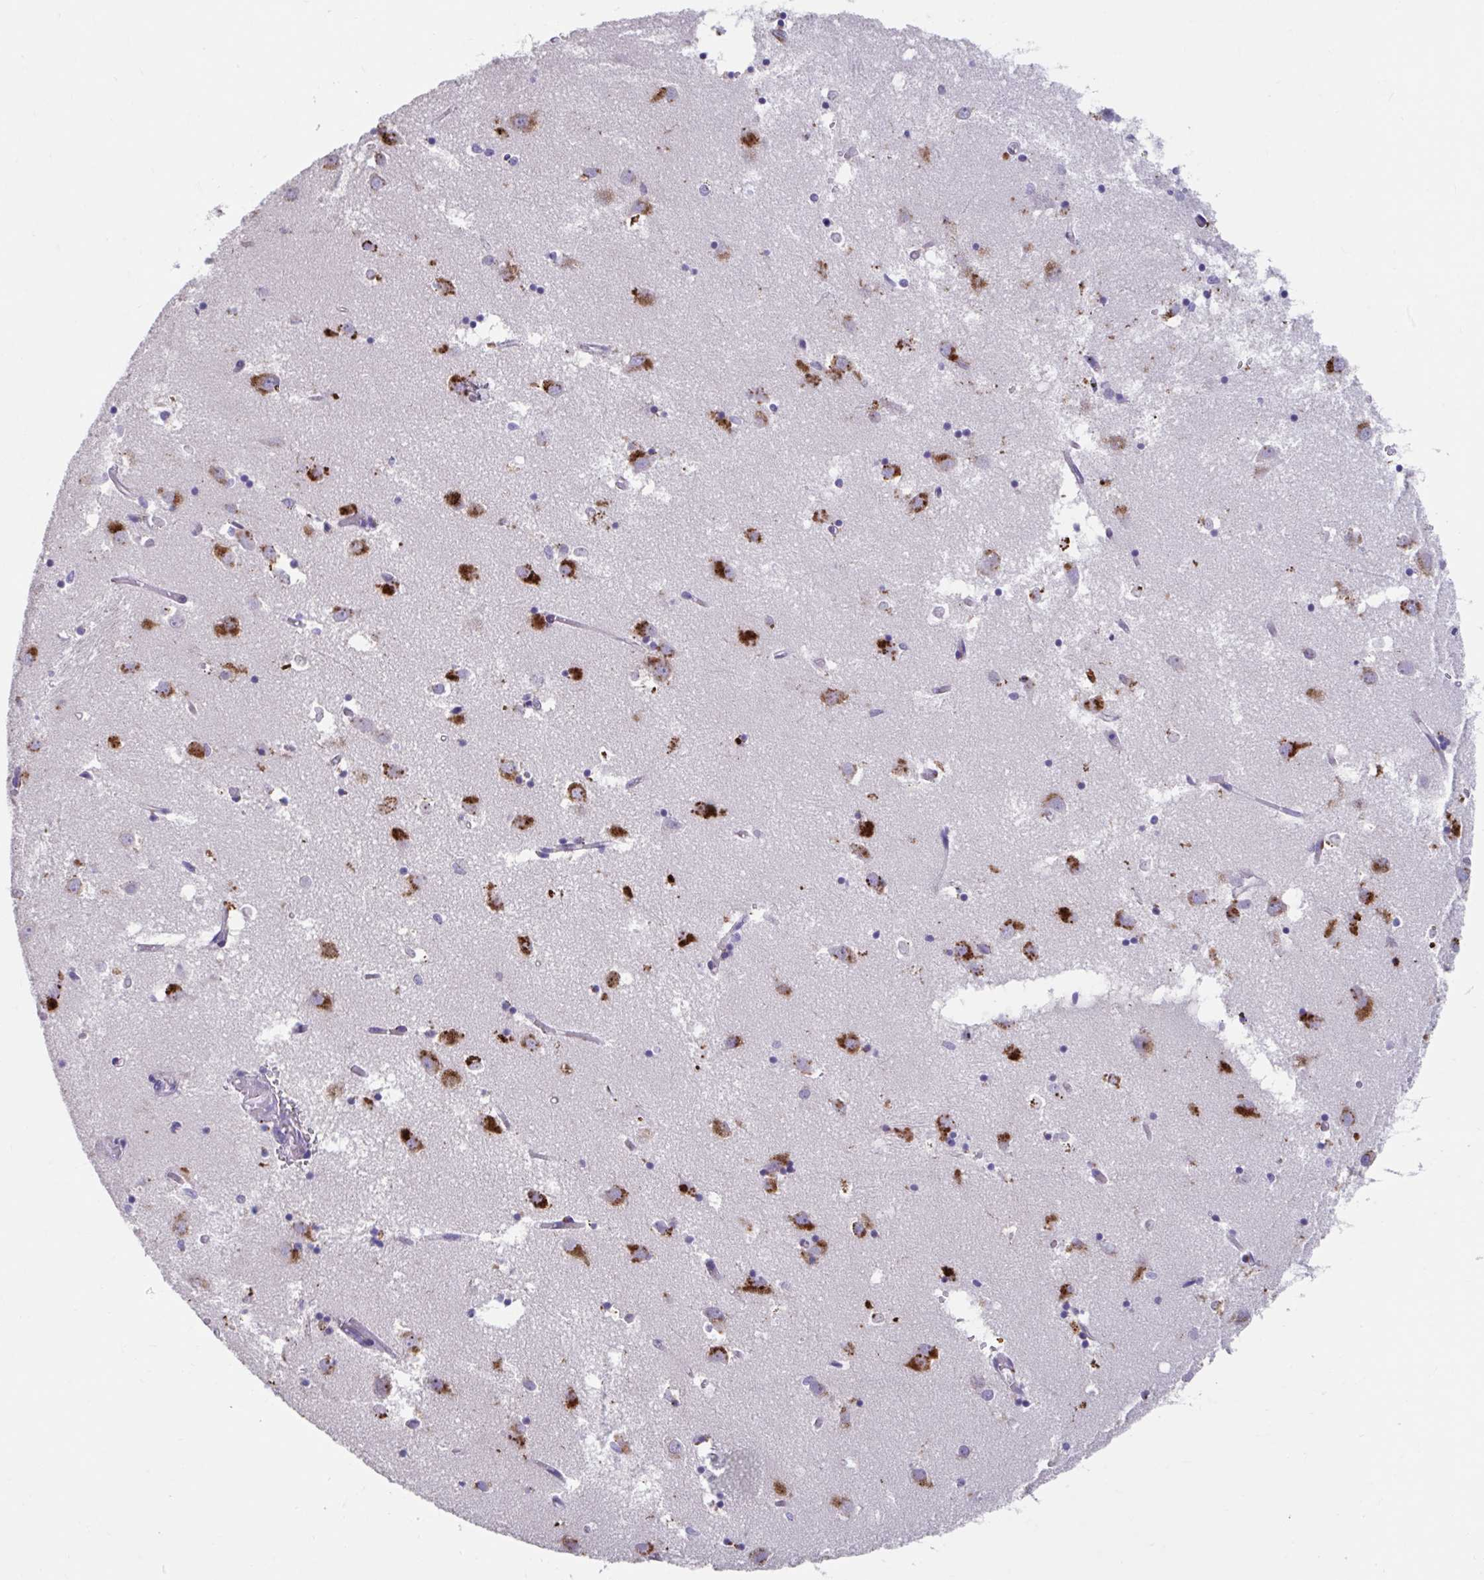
{"staining": {"intensity": "negative", "quantity": "none", "location": "none"}, "tissue": "caudate", "cell_type": "Glial cells", "image_type": "normal", "snomed": [{"axis": "morphology", "description": "Normal tissue, NOS"}, {"axis": "topography", "description": "Lateral ventricle wall"}], "caption": "This is an immunohistochemistry (IHC) photomicrograph of unremarkable caudate. There is no positivity in glial cells.", "gene": "GPR162", "patient": {"sex": "male", "age": 70}}